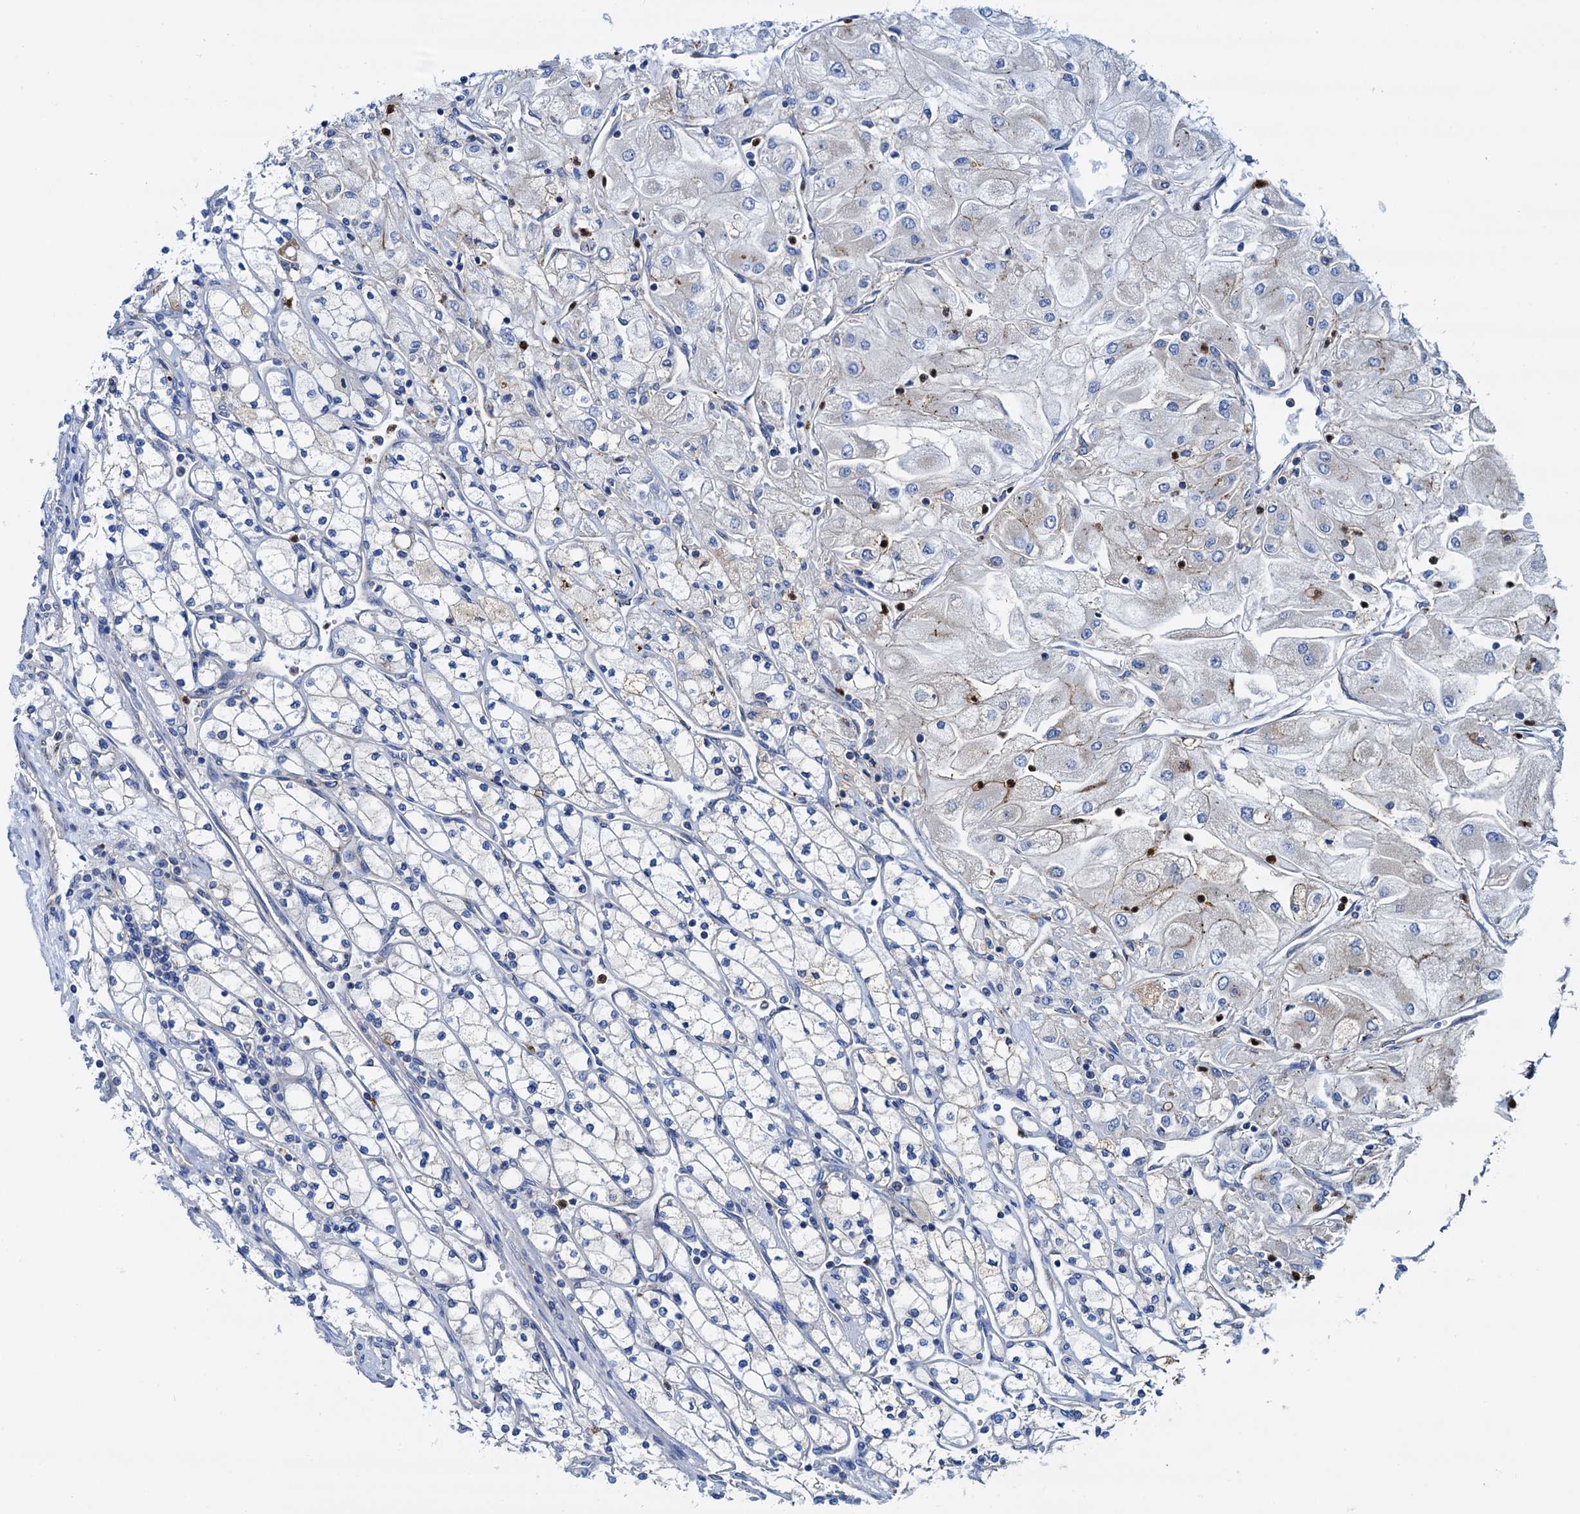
{"staining": {"intensity": "negative", "quantity": "none", "location": "none"}, "tissue": "renal cancer", "cell_type": "Tumor cells", "image_type": "cancer", "snomed": [{"axis": "morphology", "description": "Adenocarcinoma, NOS"}, {"axis": "topography", "description": "Kidney"}], "caption": "Renal adenocarcinoma was stained to show a protein in brown. There is no significant staining in tumor cells. The staining was performed using DAB to visualize the protein expression in brown, while the nuclei were stained in blue with hematoxylin (Magnification: 20x).", "gene": "RASSF9", "patient": {"sex": "male", "age": 80}}